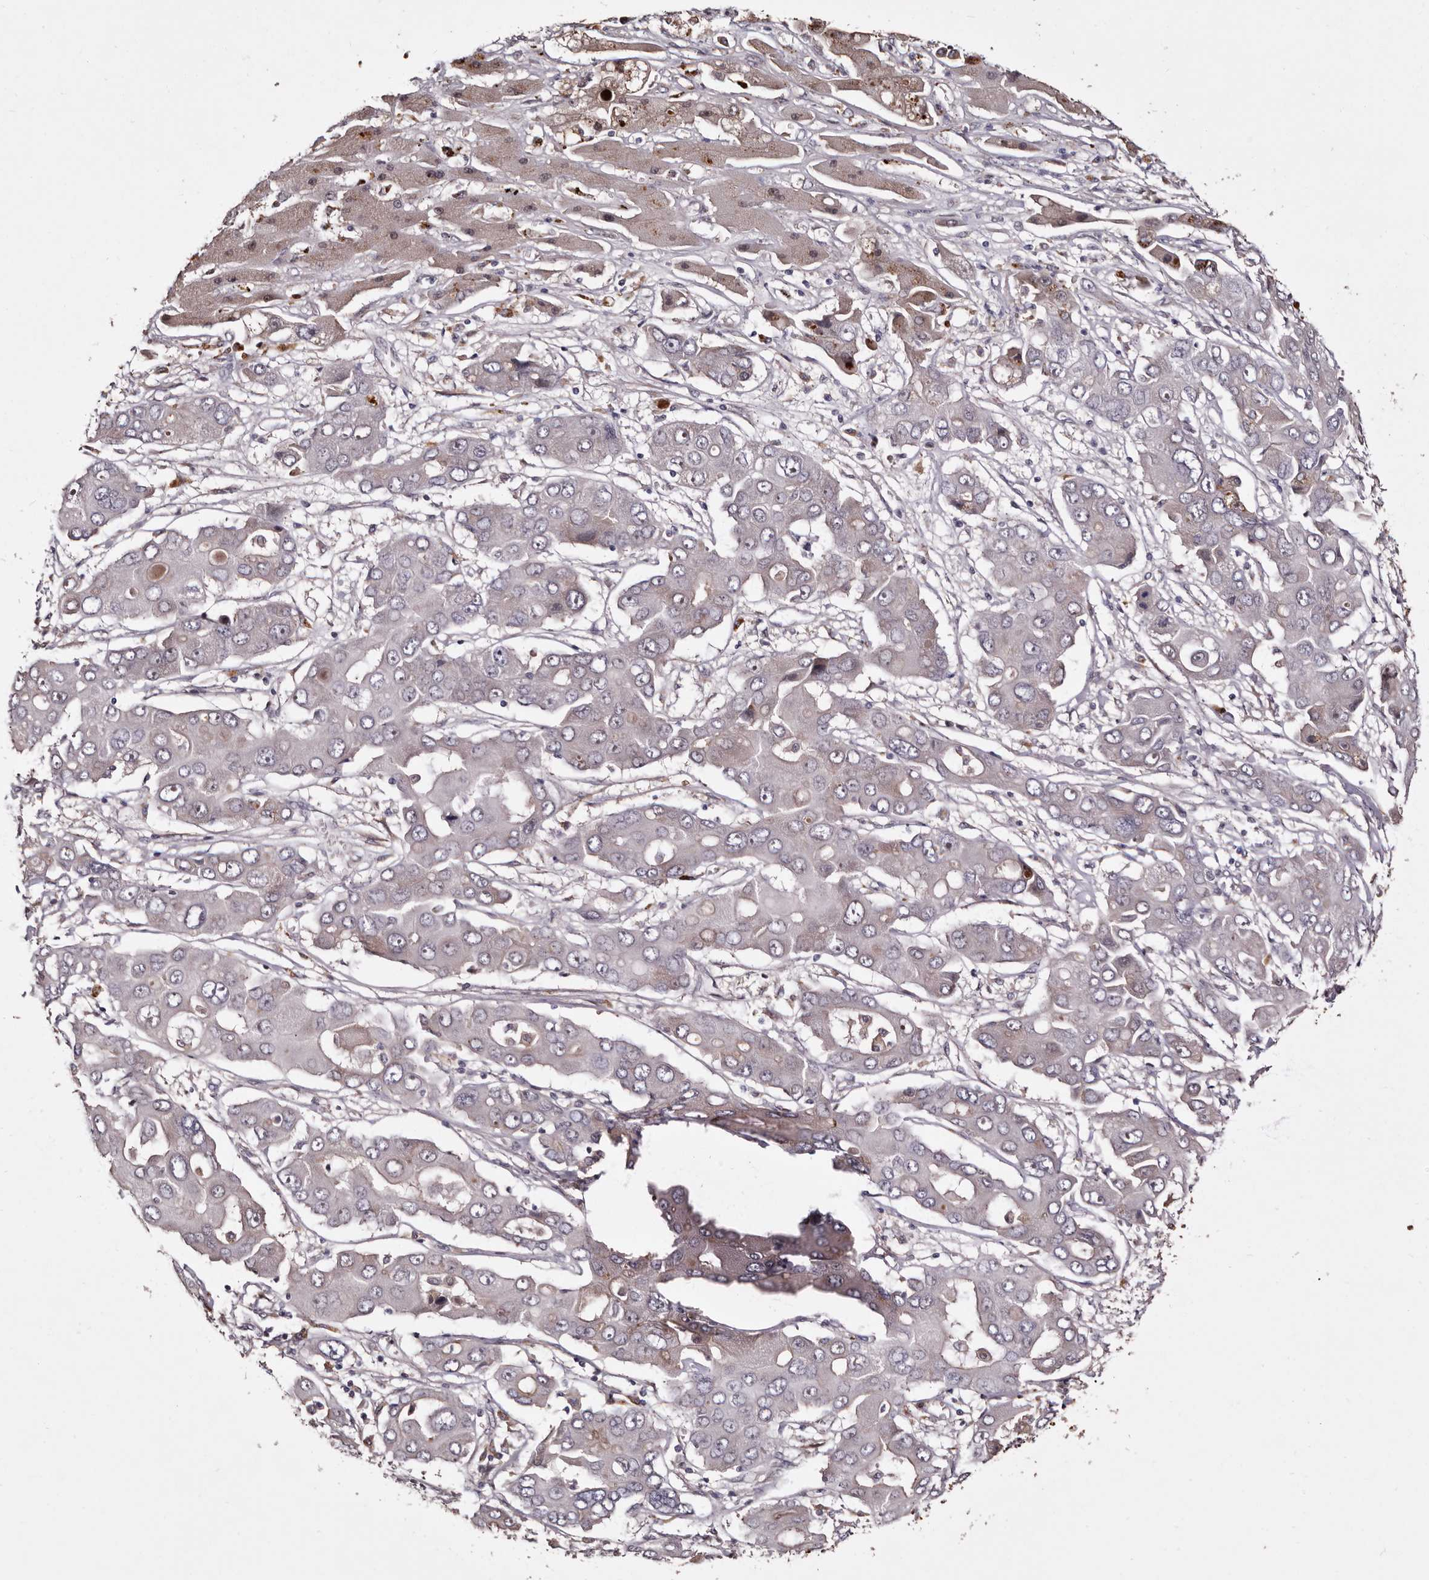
{"staining": {"intensity": "negative", "quantity": "none", "location": "none"}, "tissue": "liver cancer", "cell_type": "Tumor cells", "image_type": "cancer", "snomed": [{"axis": "morphology", "description": "Cholangiocarcinoma"}, {"axis": "topography", "description": "Liver"}], "caption": "The image demonstrates no significant expression in tumor cells of liver cholangiocarcinoma.", "gene": "LANCL2", "patient": {"sex": "male", "age": 67}}